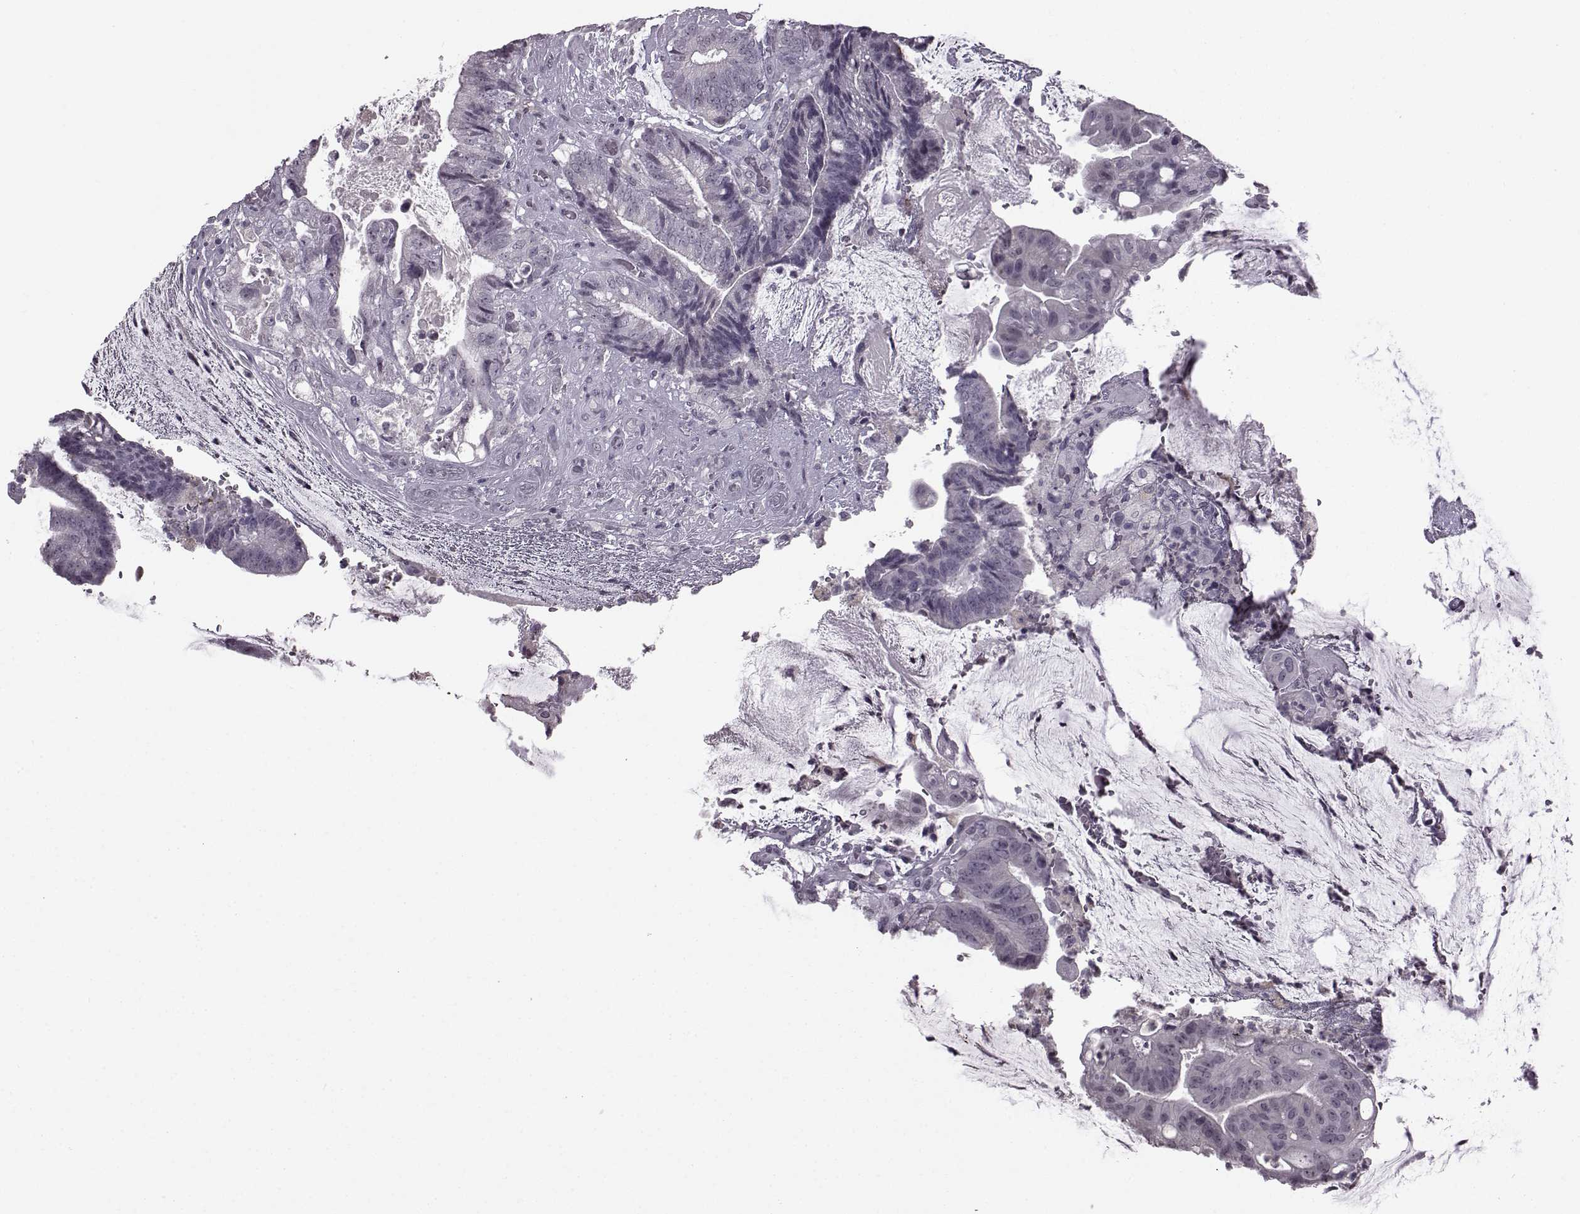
{"staining": {"intensity": "negative", "quantity": "none", "location": "none"}, "tissue": "colorectal cancer", "cell_type": "Tumor cells", "image_type": "cancer", "snomed": [{"axis": "morphology", "description": "Adenocarcinoma, NOS"}, {"axis": "topography", "description": "Colon"}], "caption": "A photomicrograph of human colorectal adenocarcinoma is negative for staining in tumor cells.", "gene": "SLC28A2", "patient": {"sex": "female", "age": 43}}